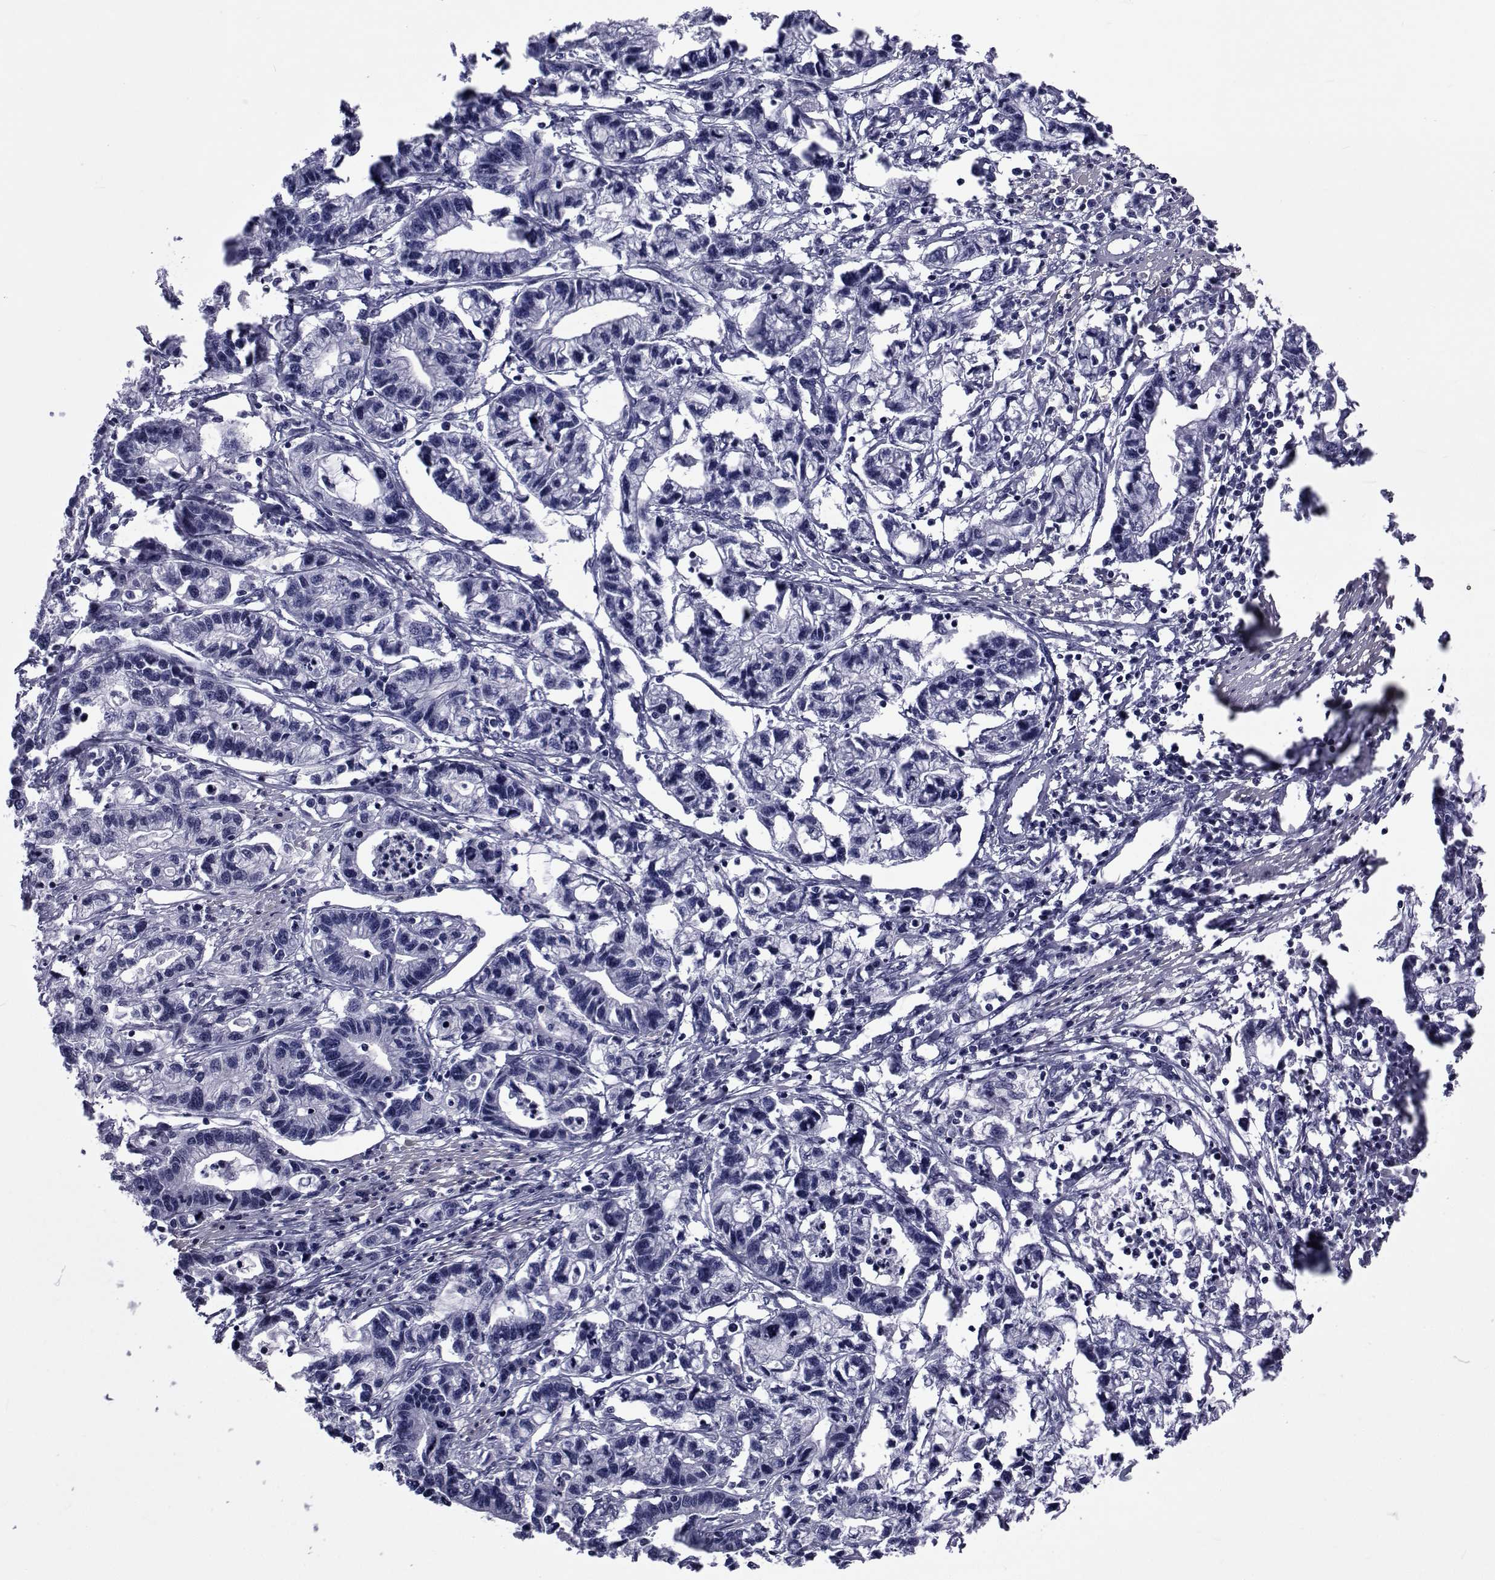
{"staining": {"intensity": "negative", "quantity": "none", "location": "none"}, "tissue": "stomach cancer", "cell_type": "Tumor cells", "image_type": "cancer", "snomed": [{"axis": "morphology", "description": "Adenocarcinoma, NOS"}, {"axis": "topography", "description": "Stomach"}], "caption": "Tumor cells are negative for brown protein staining in stomach cancer (adenocarcinoma).", "gene": "GKAP1", "patient": {"sex": "male", "age": 83}}